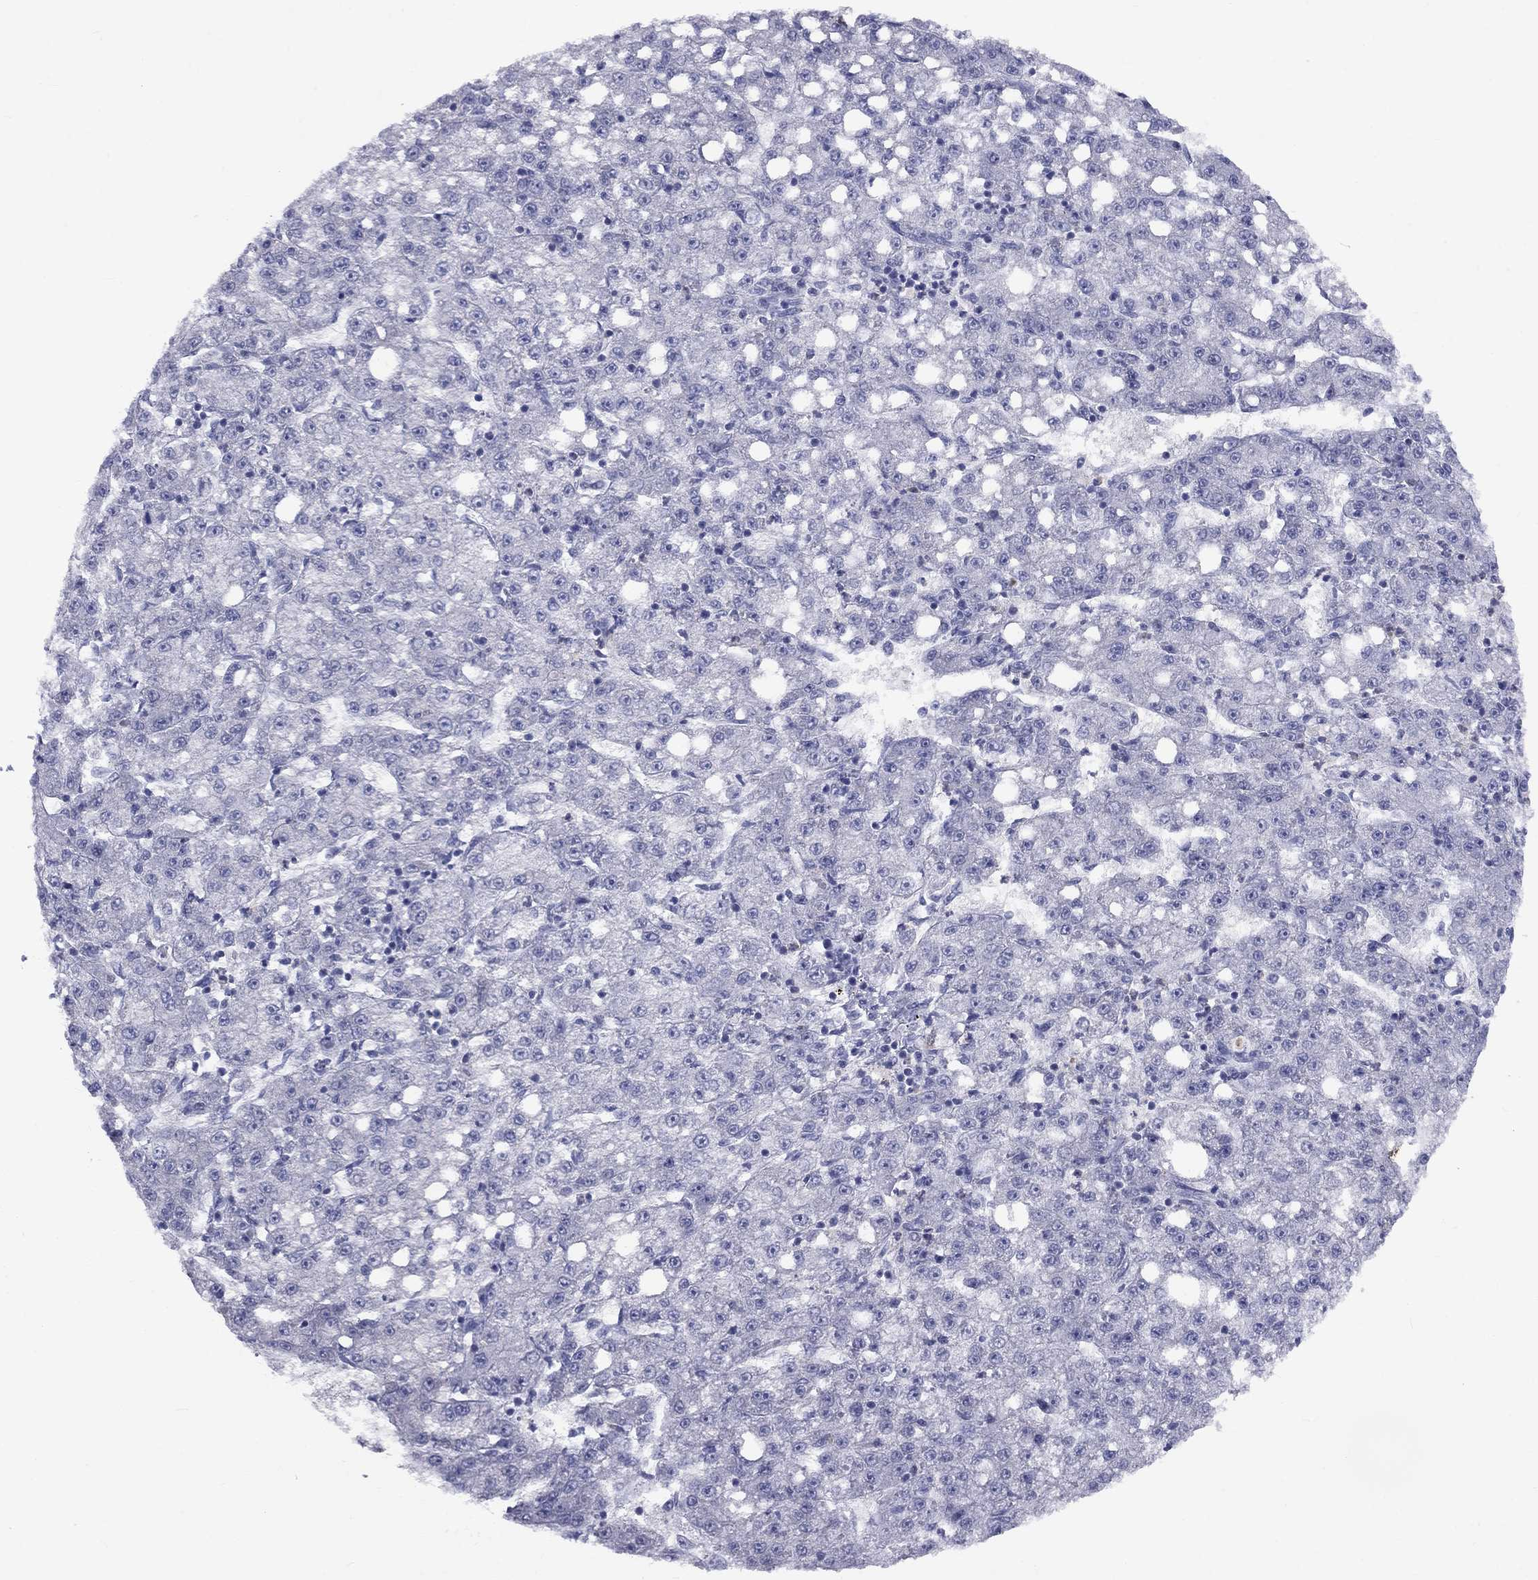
{"staining": {"intensity": "negative", "quantity": "none", "location": "none"}, "tissue": "liver cancer", "cell_type": "Tumor cells", "image_type": "cancer", "snomed": [{"axis": "morphology", "description": "Carcinoma, Hepatocellular, NOS"}, {"axis": "topography", "description": "Liver"}], "caption": "An image of hepatocellular carcinoma (liver) stained for a protein exhibits no brown staining in tumor cells. (Brightfield microscopy of DAB IHC at high magnification).", "gene": "CACNA1A", "patient": {"sex": "female", "age": 65}}